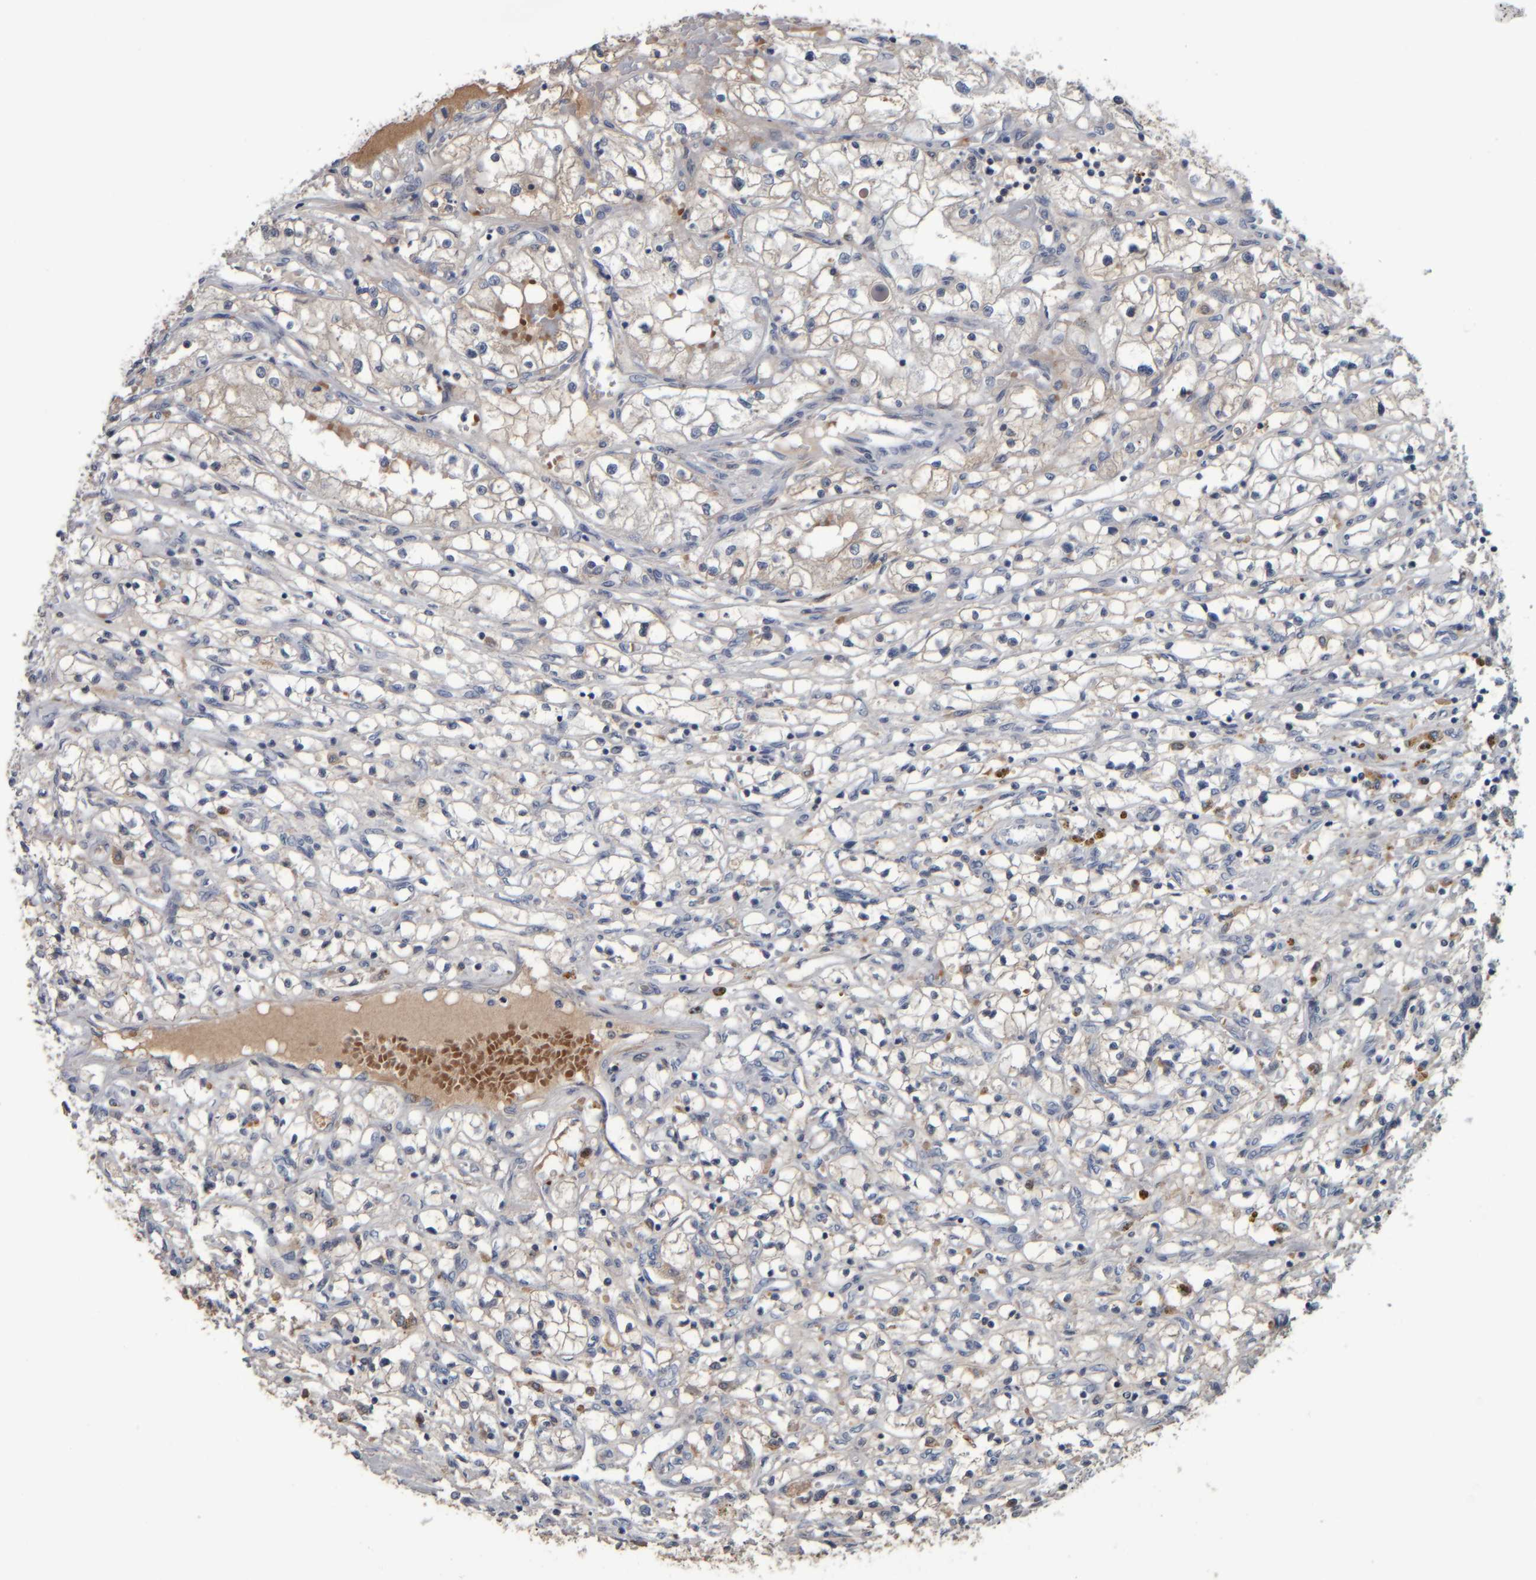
{"staining": {"intensity": "weak", "quantity": "<25%", "location": "cytoplasmic/membranous"}, "tissue": "renal cancer", "cell_type": "Tumor cells", "image_type": "cancer", "snomed": [{"axis": "morphology", "description": "Adenocarcinoma, NOS"}, {"axis": "topography", "description": "Kidney"}], "caption": "This is a photomicrograph of IHC staining of adenocarcinoma (renal), which shows no positivity in tumor cells. (DAB immunohistochemistry visualized using brightfield microscopy, high magnification).", "gene": "CAVIN4", "patient": {"sex": "male", "age": 68}}